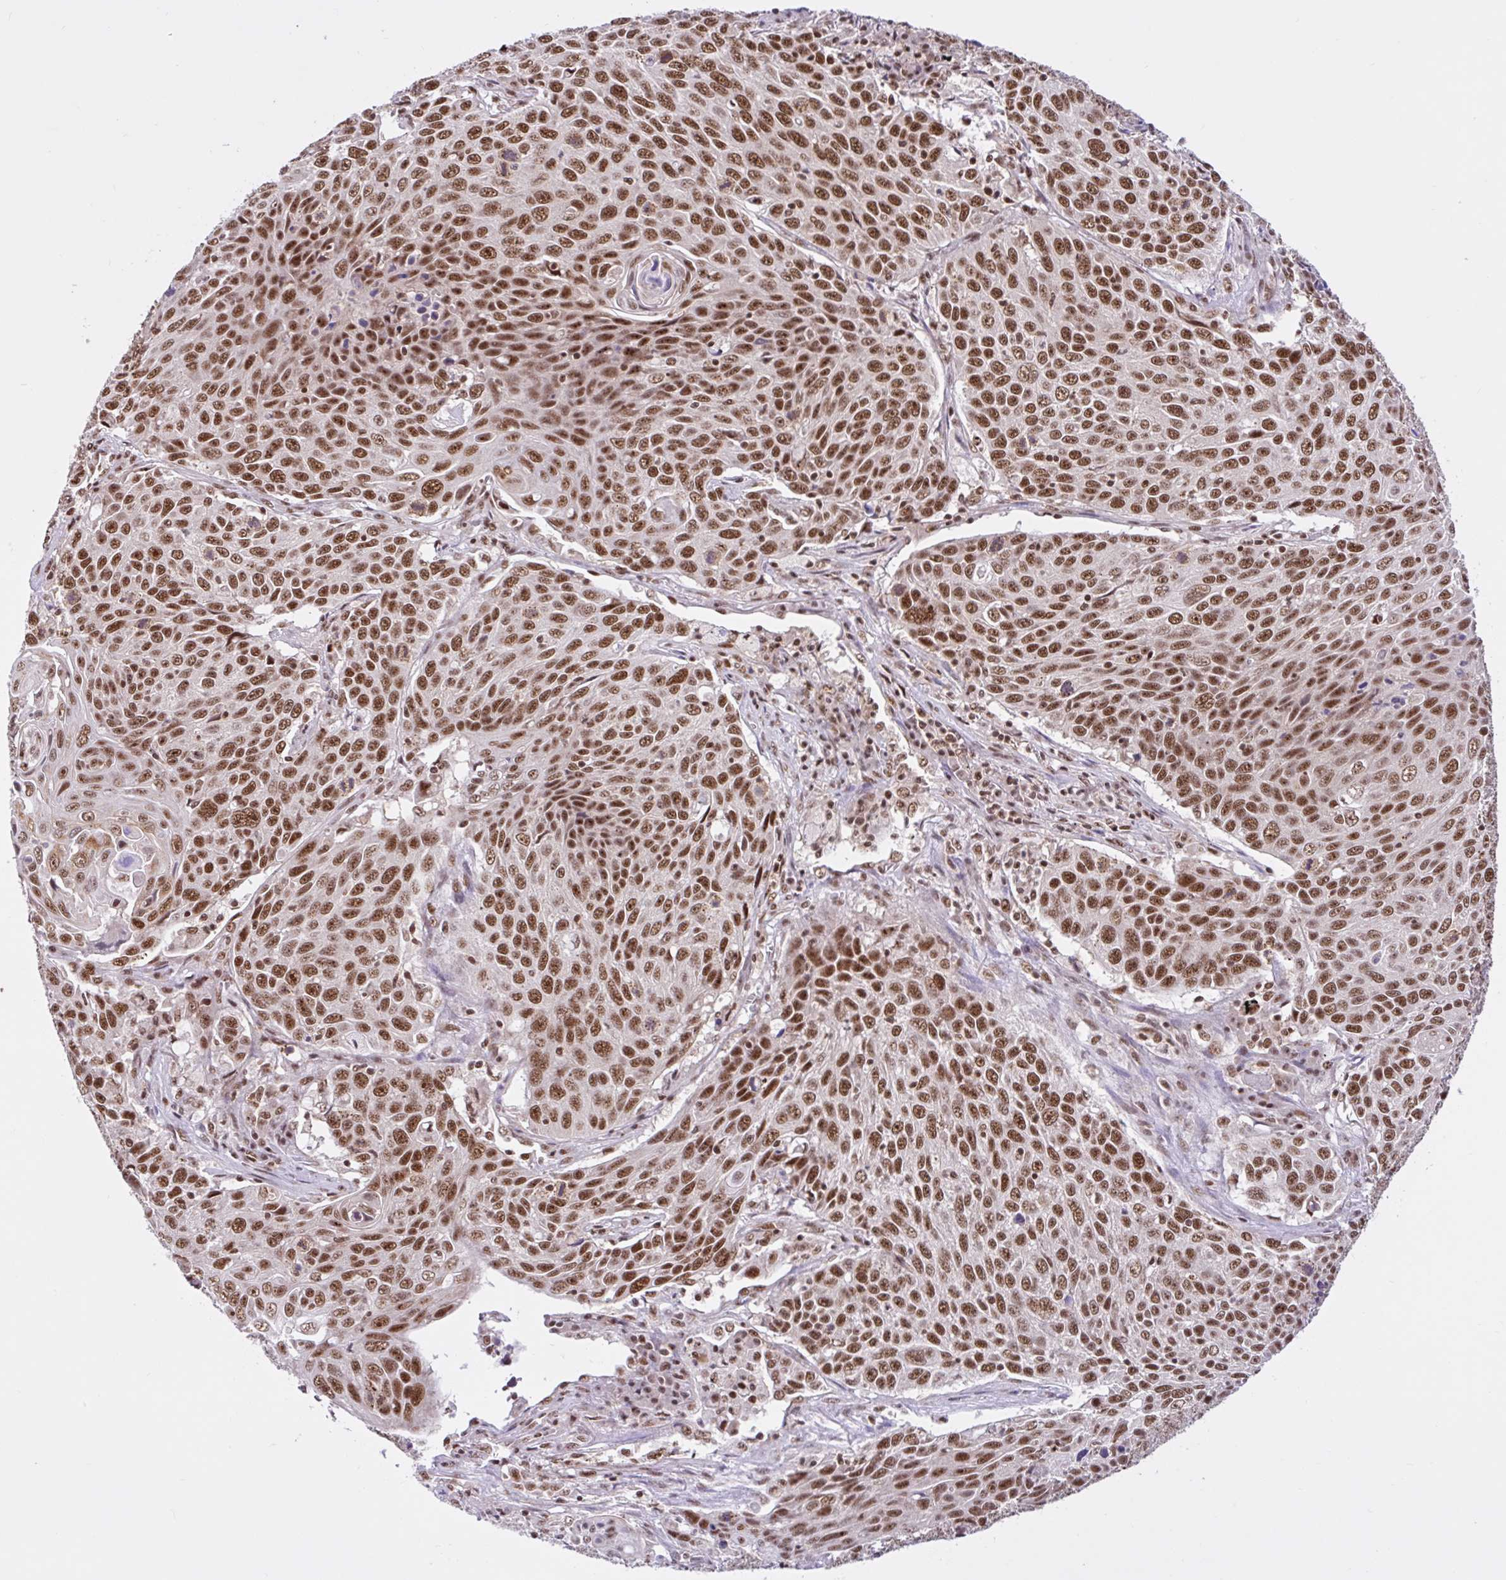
{"staining": {"intensity": "moderate", "quantity": ">75%", "location": "nuclear"}, "tissue": "lung cancer", "cell_type": "Tumor cells", "image_type": "cancer", "snomed": [{"axis": "morphology", "description": "Squamous cell carcinoma, NOS"}, {"axis": "topography", "description": "Lung"}], "caption": "High-power microscopy captured an immunohistochemistry image of lung cancer (squamous cell carcinoma), revealing moderate nuclear staining in about >75% of tumor cells.", "gene": "CCDC12", "patient": {"sex": "male", "age": 78}}